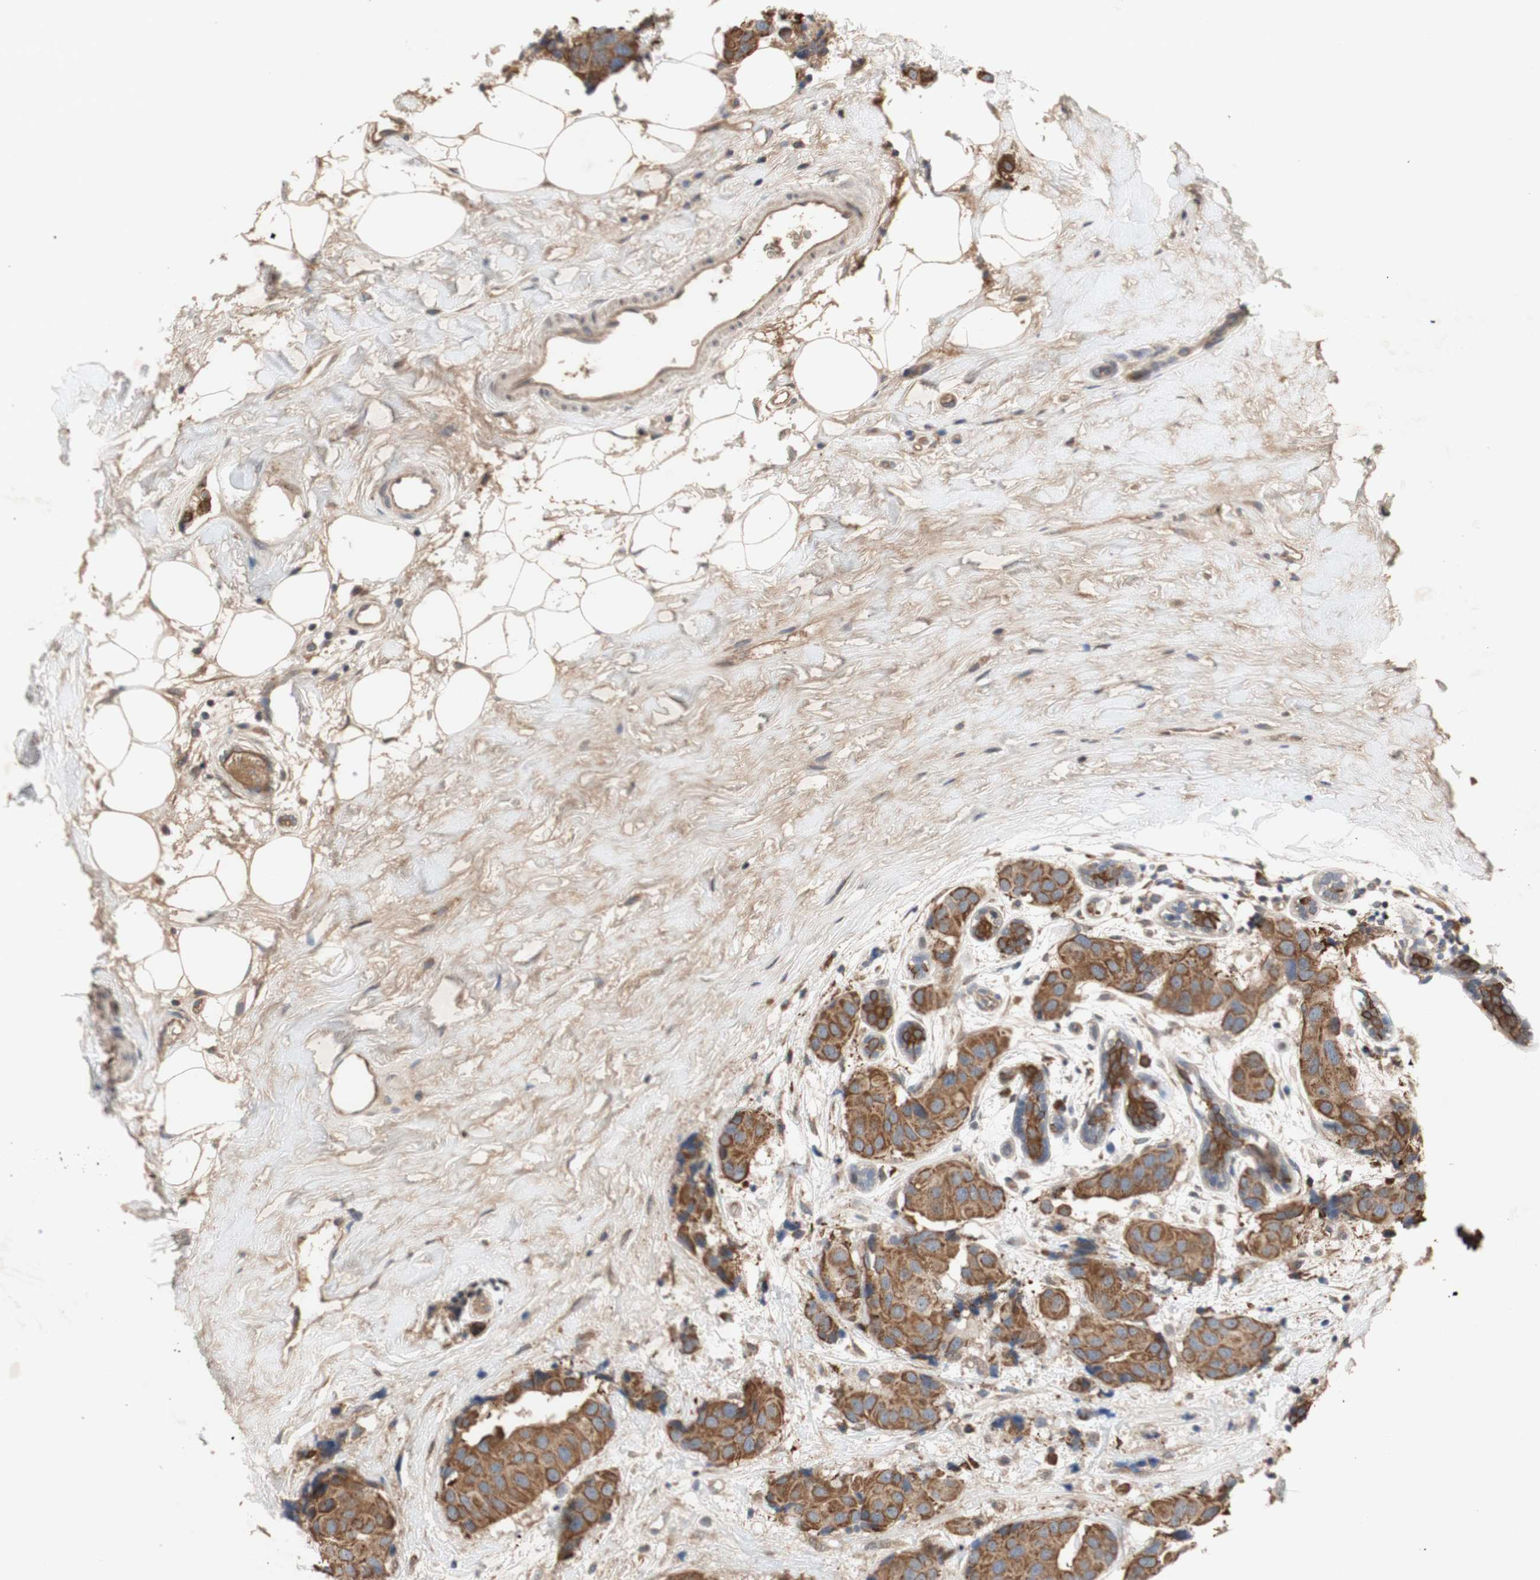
{"staining": {"intensity": "moderate", "quantity": ">75%", "location": "cytoplasmic/membranous"}, "tissue": "breast cancer", "cell_type": "Tumor cells", "image_type": "cancer", "snomed": [{"axis": "morphology", "description": "Normal tissue, NOS"}, {"axis": "morphology", "description": "Duct carcinoma"}, {"axis": "topography", "description": "Breast"}], "caption": "Breast infiltrating ductal carcinoma was stained to show a protein in brown. There is medium levels of moderate cytoplasmic/membranous positivity in about >75% of tumor cells.", "gene": "PKN1", "patient": {"sex": "female", "age": 39}}